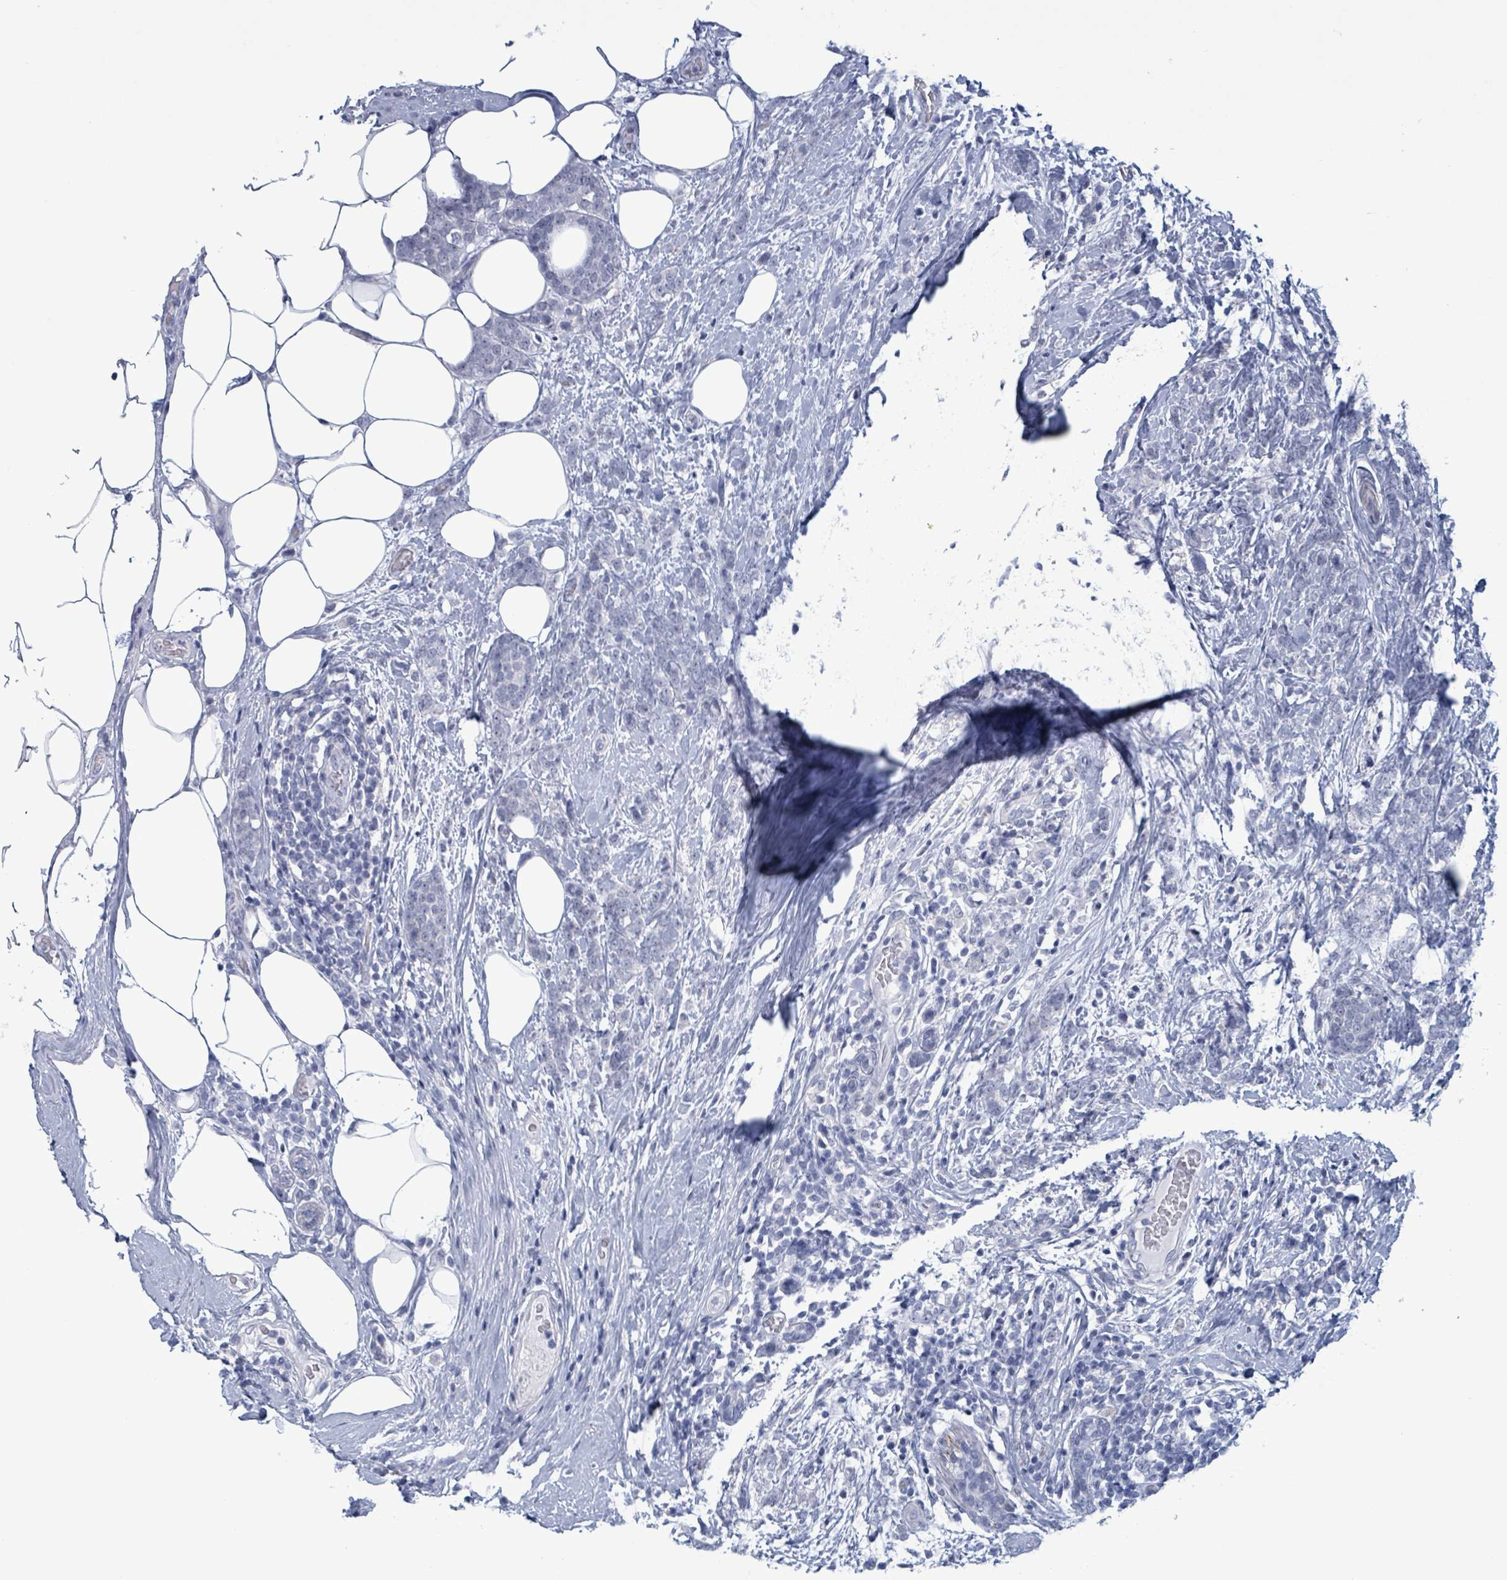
{"staining": {"intensity": "negative", "quantity": "none", "location": "none"}, "tissue": "breast cancer", "cell_type": "Tumor cells", "image_type": "cancer", "snomed": [{"axis": "morphology", "description": "Lobular carcinoma"}, {"axis": "topography", "description": "Breast"}], "caption": "Histopathology image shows no protein expression in tumor cells of breast cancer tissue.", "gene": "ZNF771", "patient": {"sex": "female", "age": 58}}